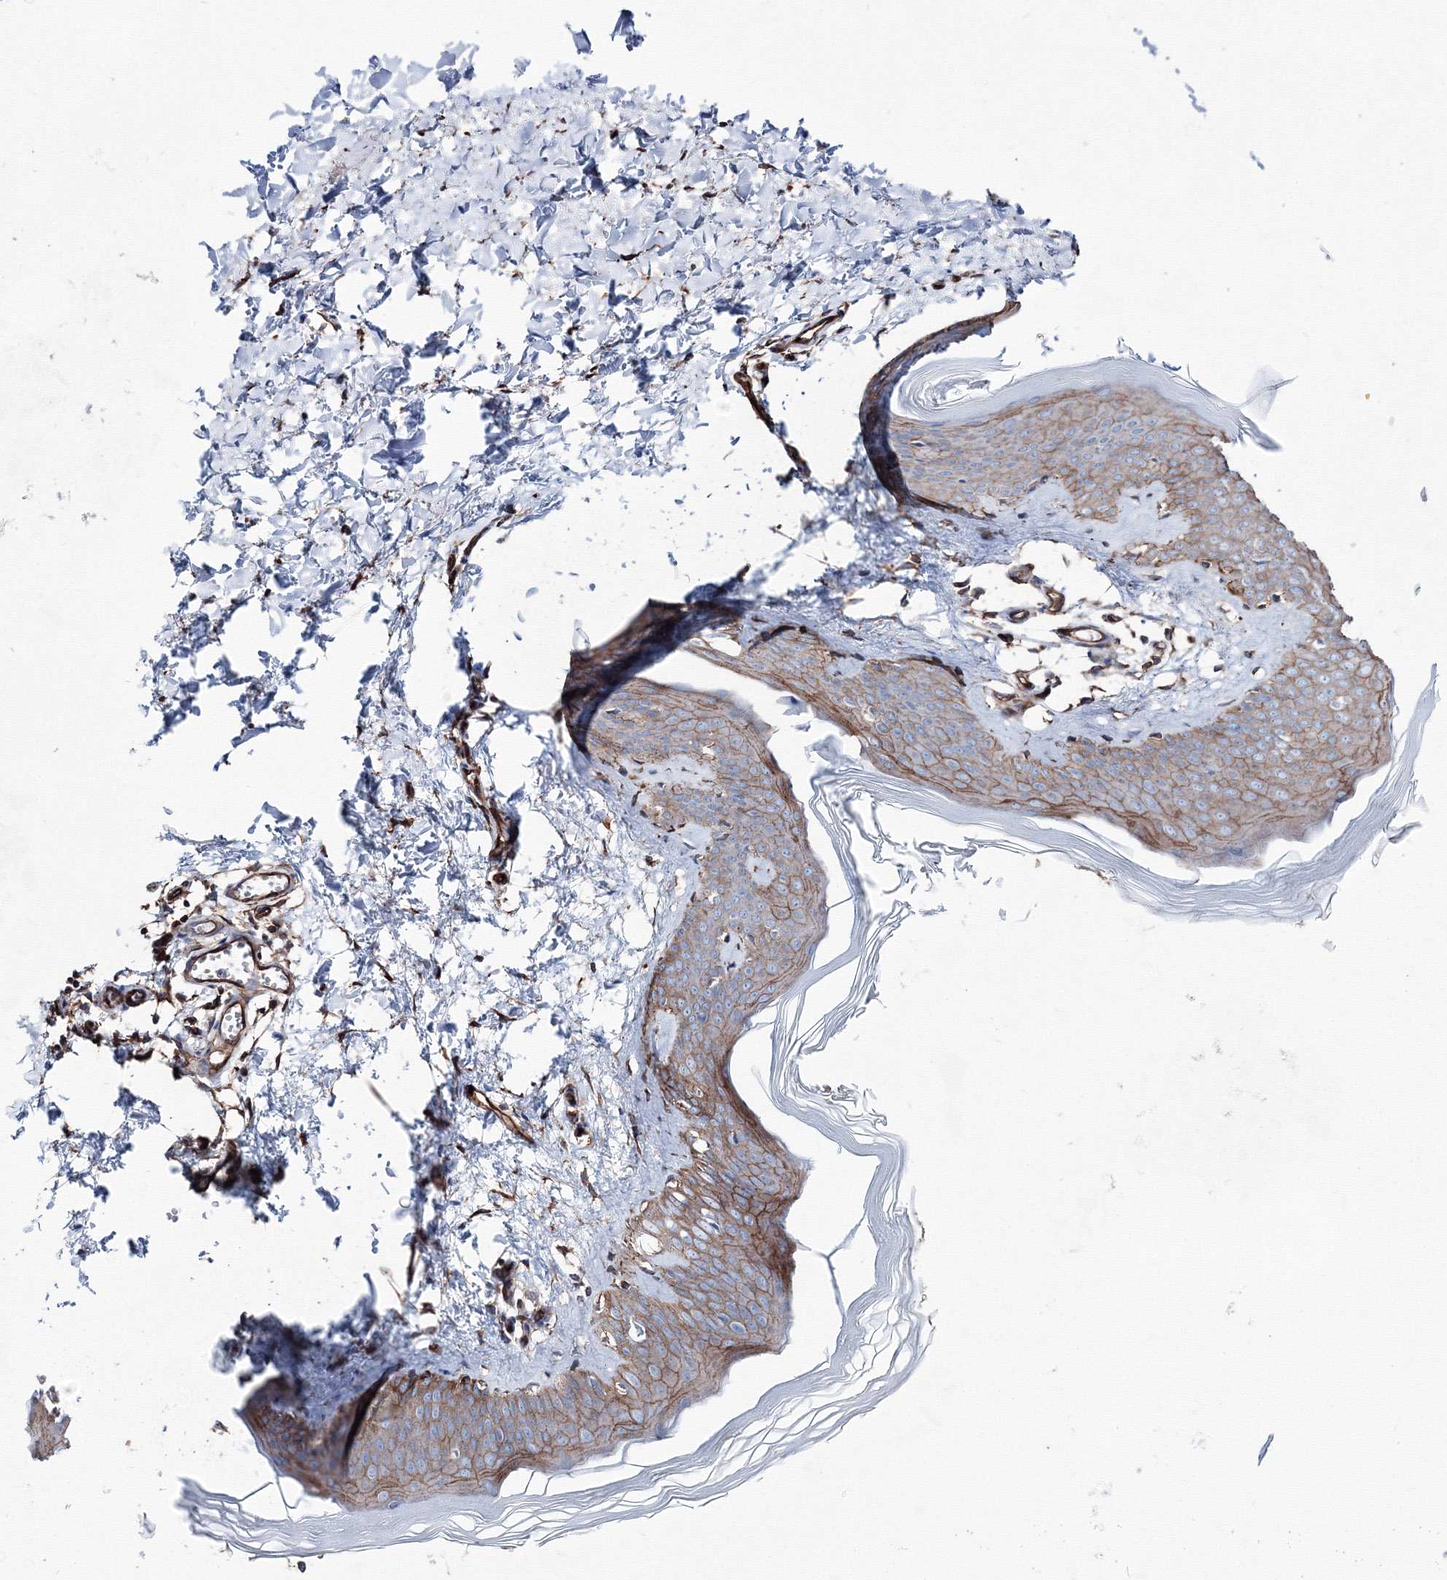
{"staining": {"intensity": "strong", "quantity": ">75%", "location": "cytoplasmic/membranous"}, "tissue": "skin", "cell_type": "Fibroblasts", "image_type": "normal", "snomed": [{"axis": "morphology", "description": "Normal tissue, NOS"}, {"axis": "topography", "description": "Skin"}], "caption": "DAB immunohistochemical staining of unremarkable skin displays strong cytoplasmic/membranous protein expression in approximately >75% of fibroblasts. (DAB (3,3'-diaminobenzidine) IHC with brightfield microscopy, high magnification).", "gene": "ANKRD37", "patient": {"sex": "female", "age": 27}}